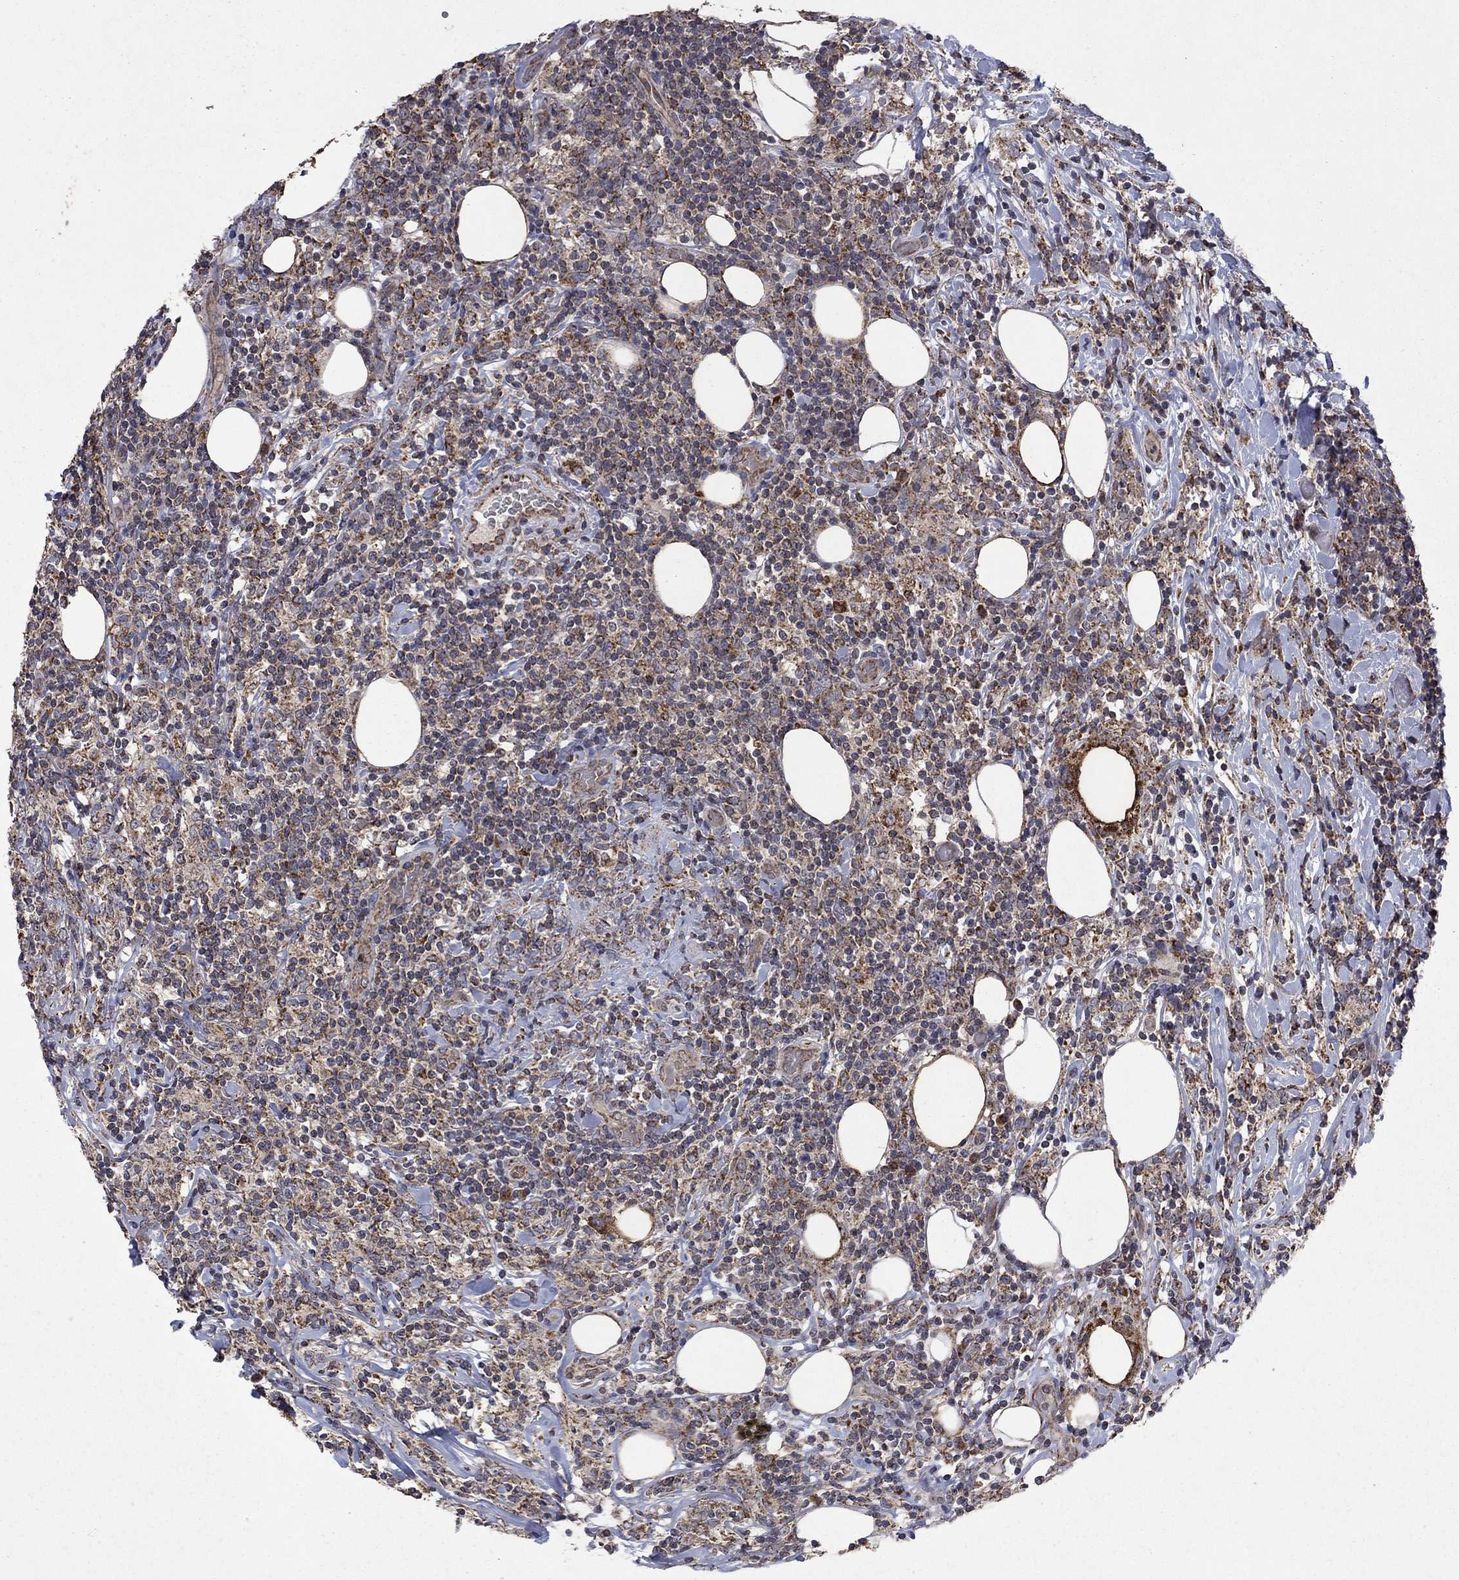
{"staining": {"intensity": "moderate", "quantity": "25%-75%", "location": "cytoplasmic/membranous"}, "tissue": "lymphoma", "cell_type": "Tumor cells", "image_type": "cancer", "snomed": [{"axis": "morphology", "description": "Malignant lymphoma, non-Hodgkin's type, High grade"}, {"axis": "topography", "description": "Lymph node"}], "caption": "Brown immunohistochemical staining in human malignant lymphoma, non-Hodgkin's type (high-grade) shows moderate cytoplasmic/membranous staining in approximately 25%-75% of tumor cells.", "gene": "DPH1", "patient": {"sex": "female", "age": 84}}